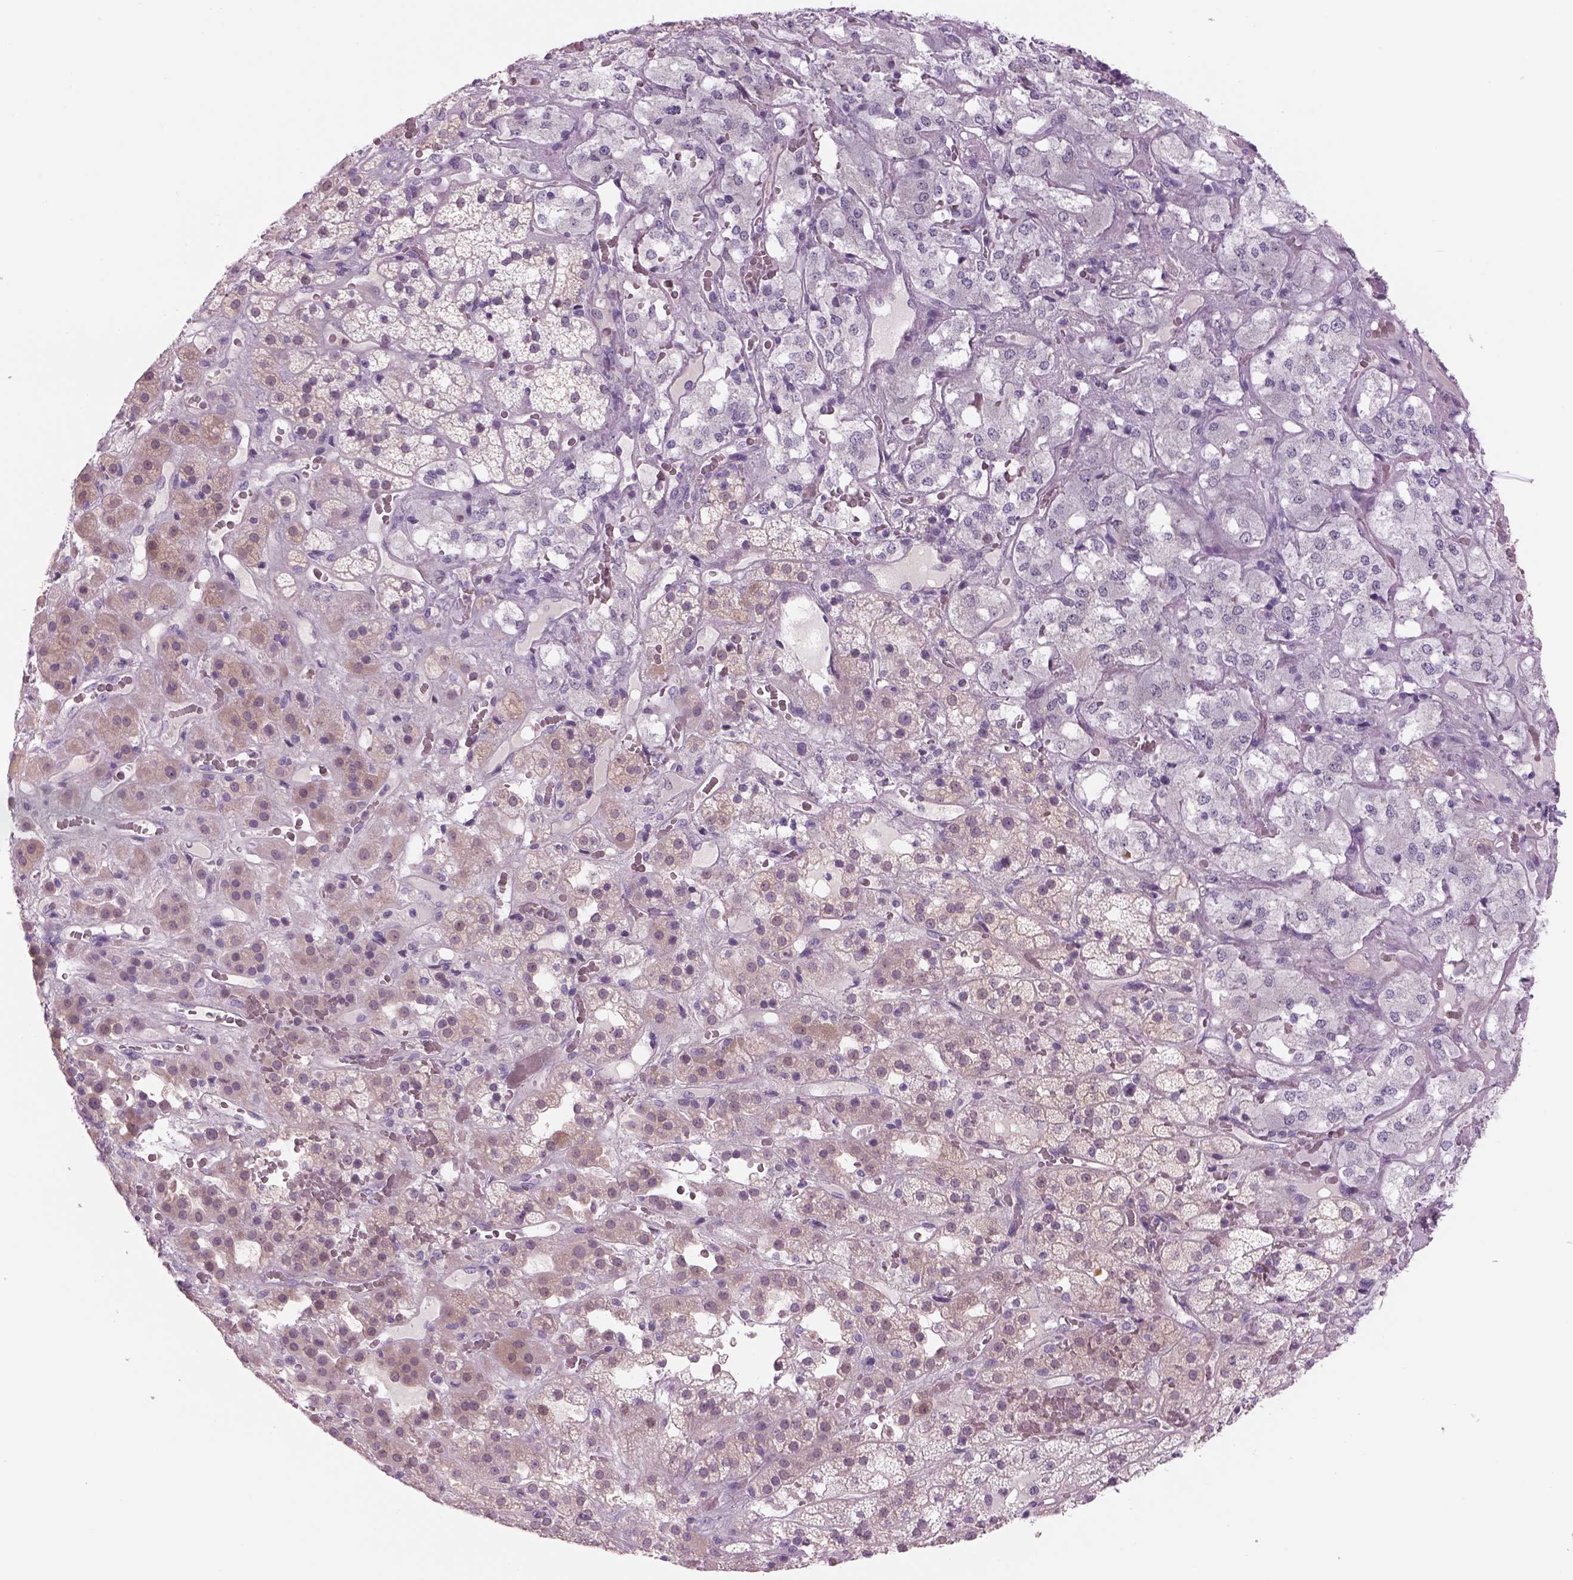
{"staining": {"intensity": "weak", "quantity": "<25%", "location": "cytoplasmic/membranous"}, "tissue": "adrenal gland", "cell_type": "Glandular cells", "image_type": "normal", "snomed": [{"axis": "morphology", "description": "Normal tissue, NOS"}, {"axis": "topography", "description": "Adrenal gland"}], "caption": "The immunohistochemistry histopathology image has no significant expression in glandular cells of adrenal gland.", "gene": "MDH1B", "patient": {"sex": "male", "age": 57}}